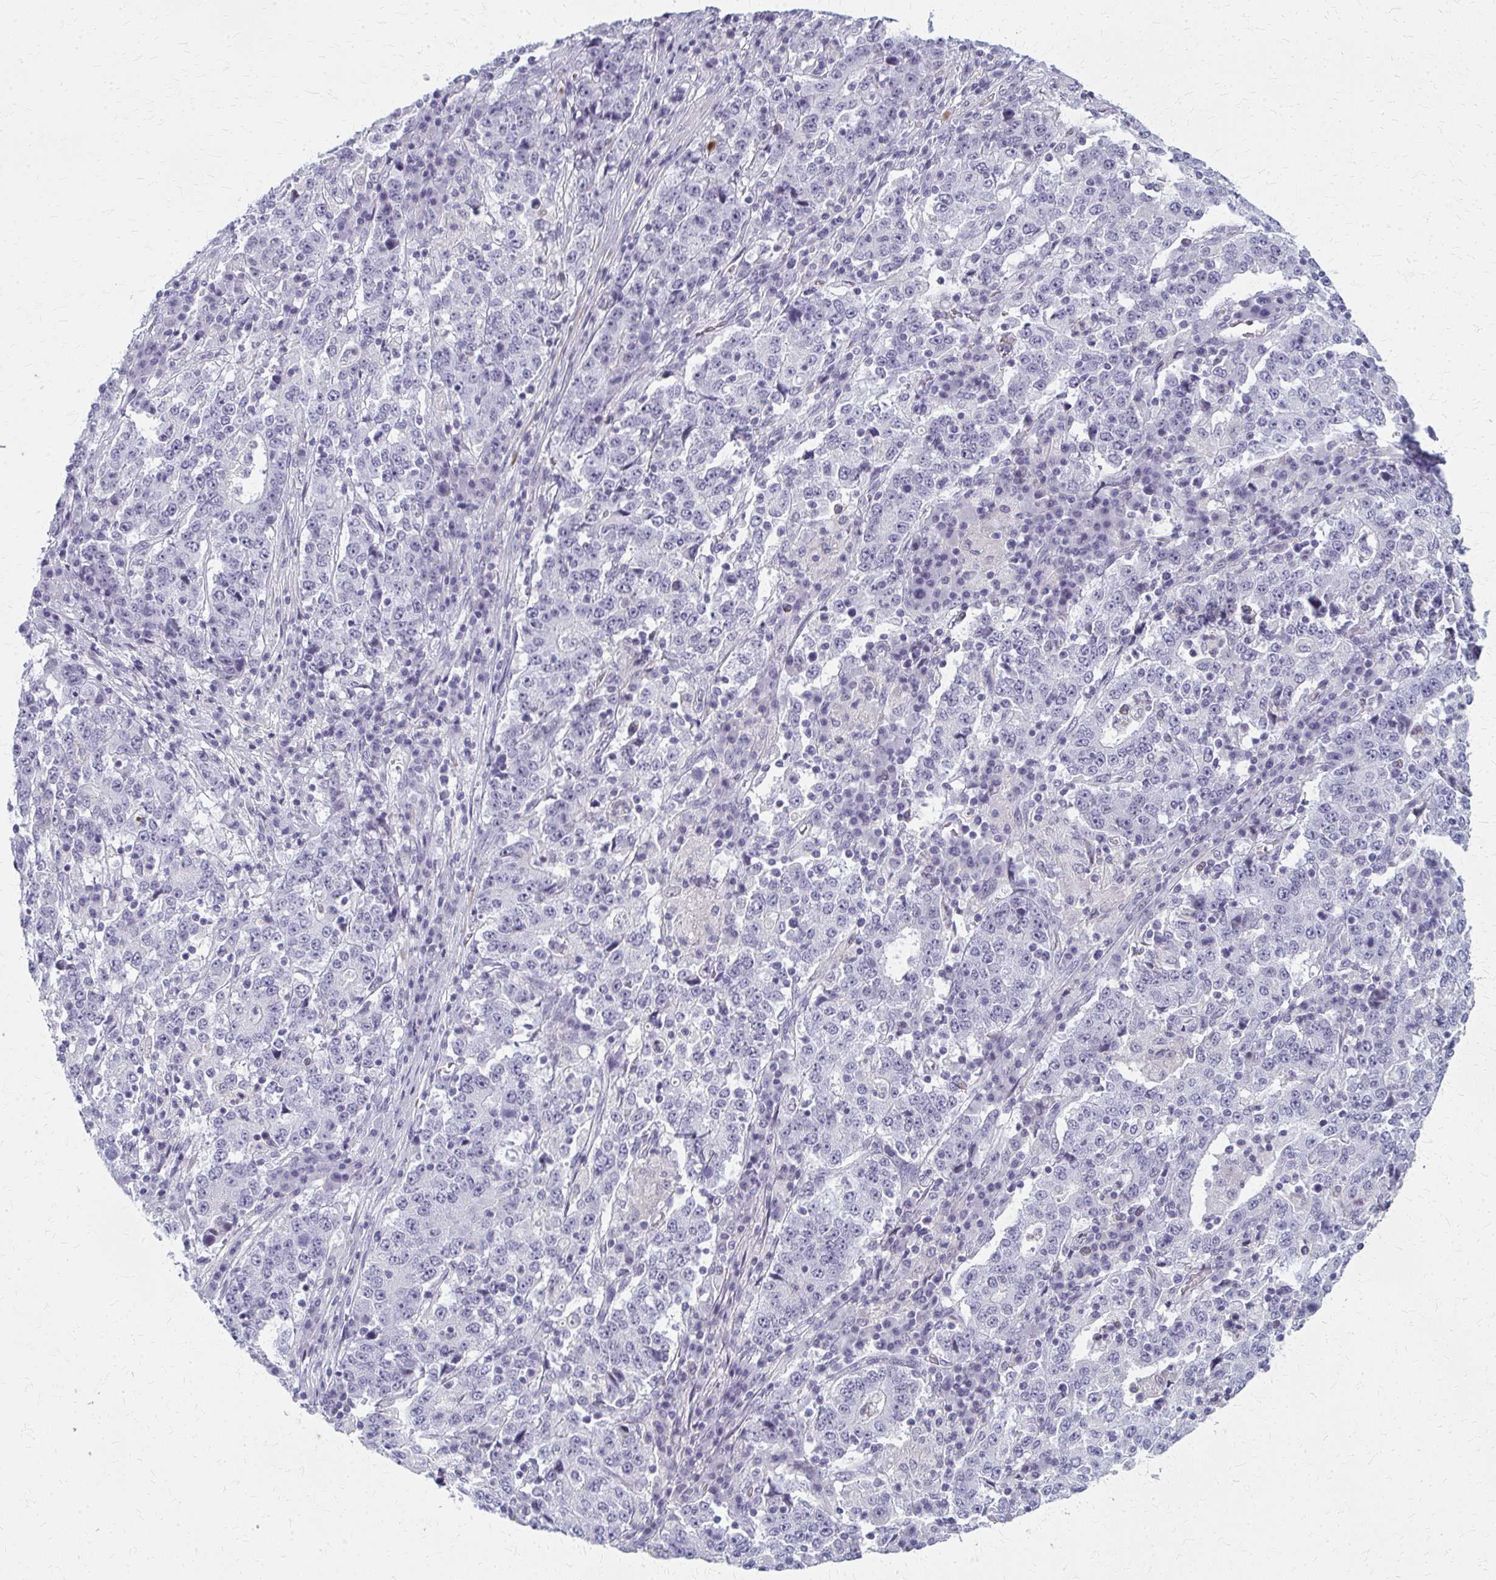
{"staining": {"intensity": "negative", "quantity": "none", "location": "none"}, "tissue": "stomach cancer", "cell_type": "Tumor cells", "image_type": "cancer", "snomed": [{"axis": "morphology", "description": "Adenocarcinoma, NOS"}, {"axis": "topography", "description": "Stomach"}], "caption": "Tumor cells show no significant staining in adenocarcinoma (stomach).", "gene": "CASQ2", "patient": {"sex": "male", "age": 59}}